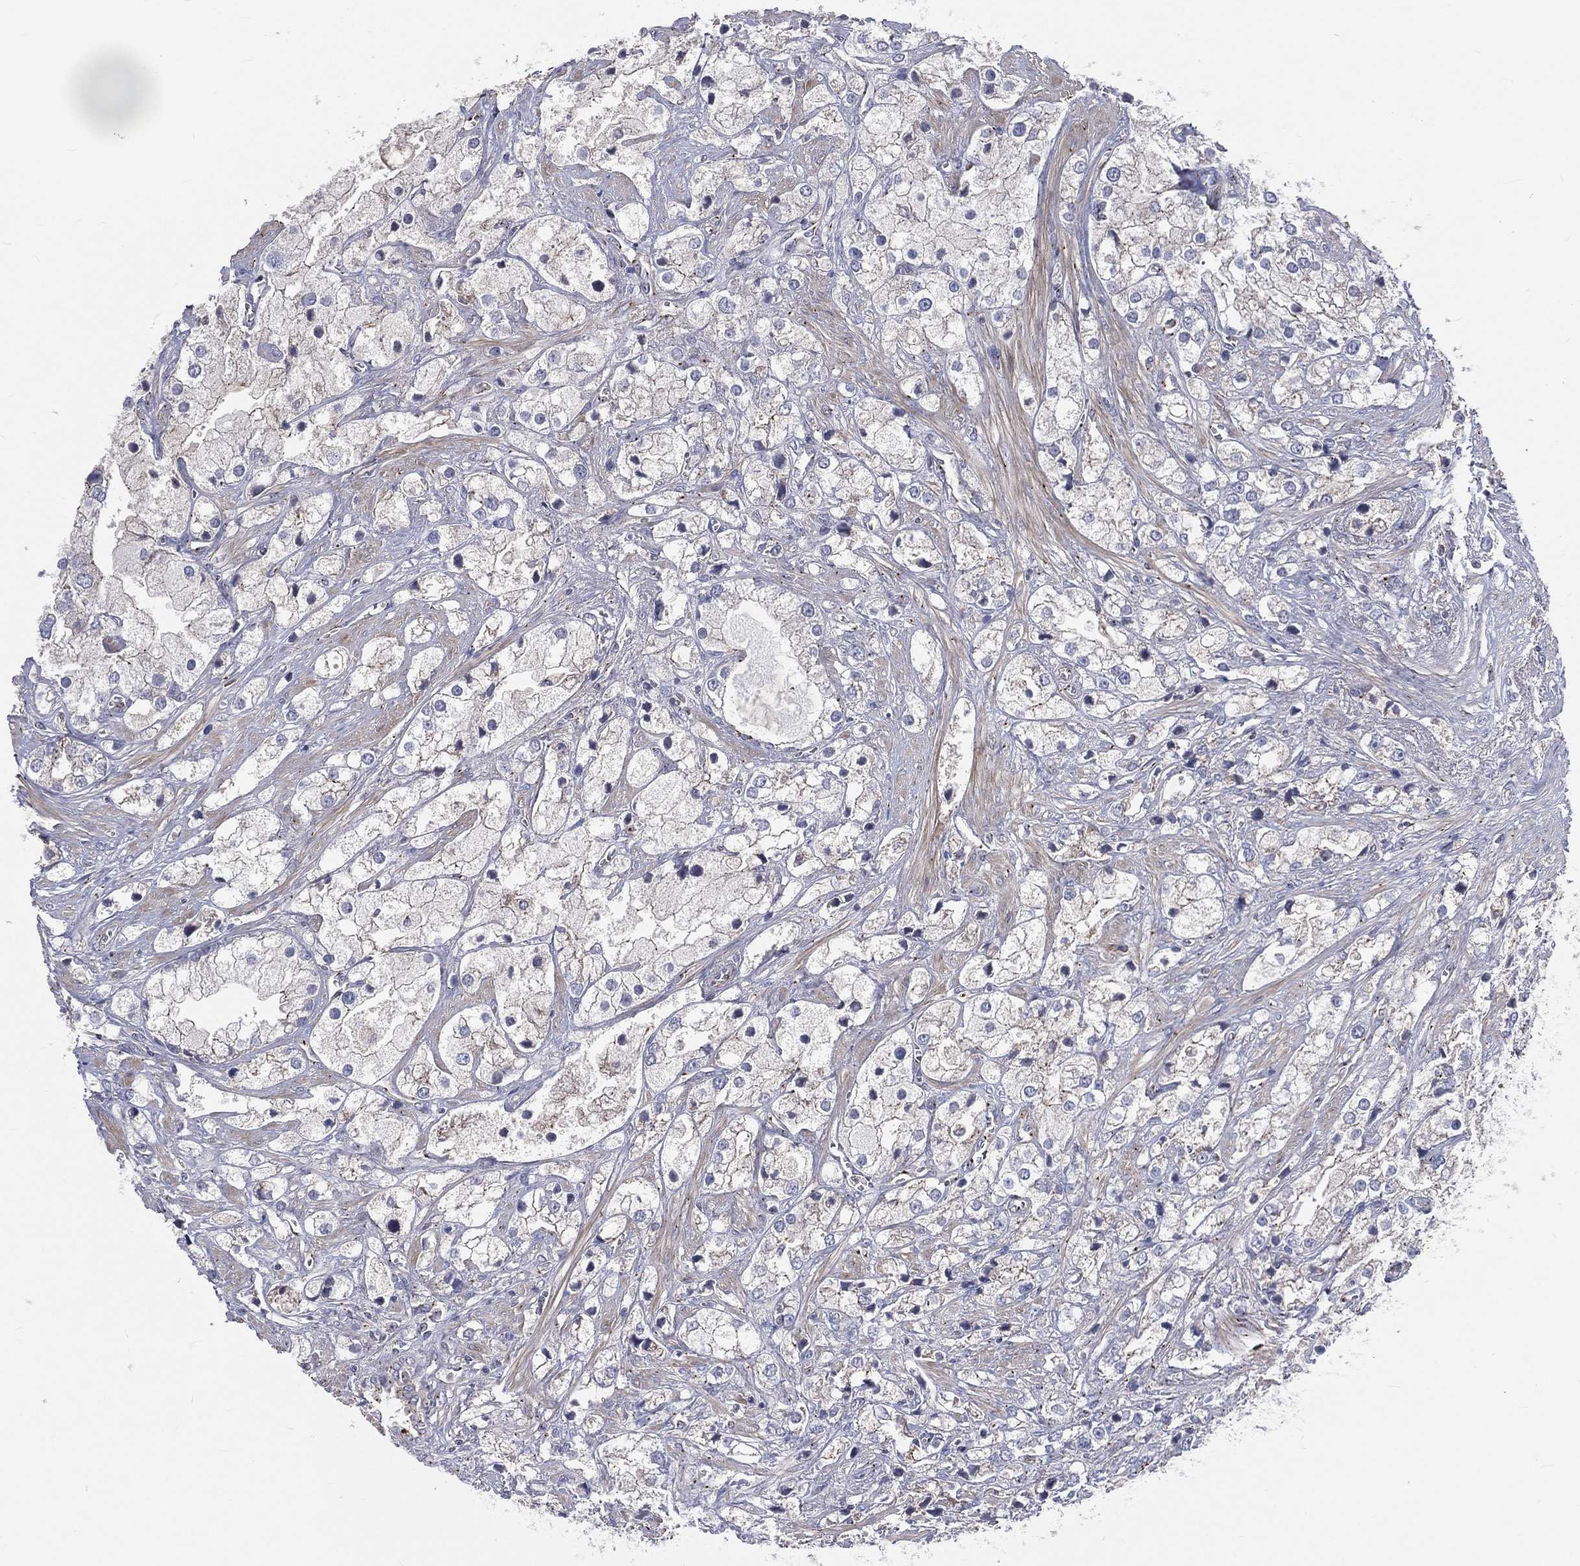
{"staining": {"intensity": "moderate", "quantity": "<25%", "location": "cytoplasmic/membranous"}, "tissue": "prostate cancer", "cell_type": "Tumor cells", "image_type": "cancer", "snomed": [{"axis": "morphology", "description": "Adenocarcinoma, NOS"}, {"axis": "topography", "description": "Prostate and seminal vesicle, NOS"}, {"axis": "topography", "description": "Prostate"}], "caption": "An immunohistochemistry (IHC) micrograph of neoplastic tissue is shown. Protein staining in brown highlights moderate cytoplasmic/membranous positivity in prostate cancer within tumor cells. (DAB (3,3'-diaminobenzidine) = brown stain, brightfield microscopy at high magnification).", "gene": "CROCC", "patient": {"sex": "male", "age": 79}}